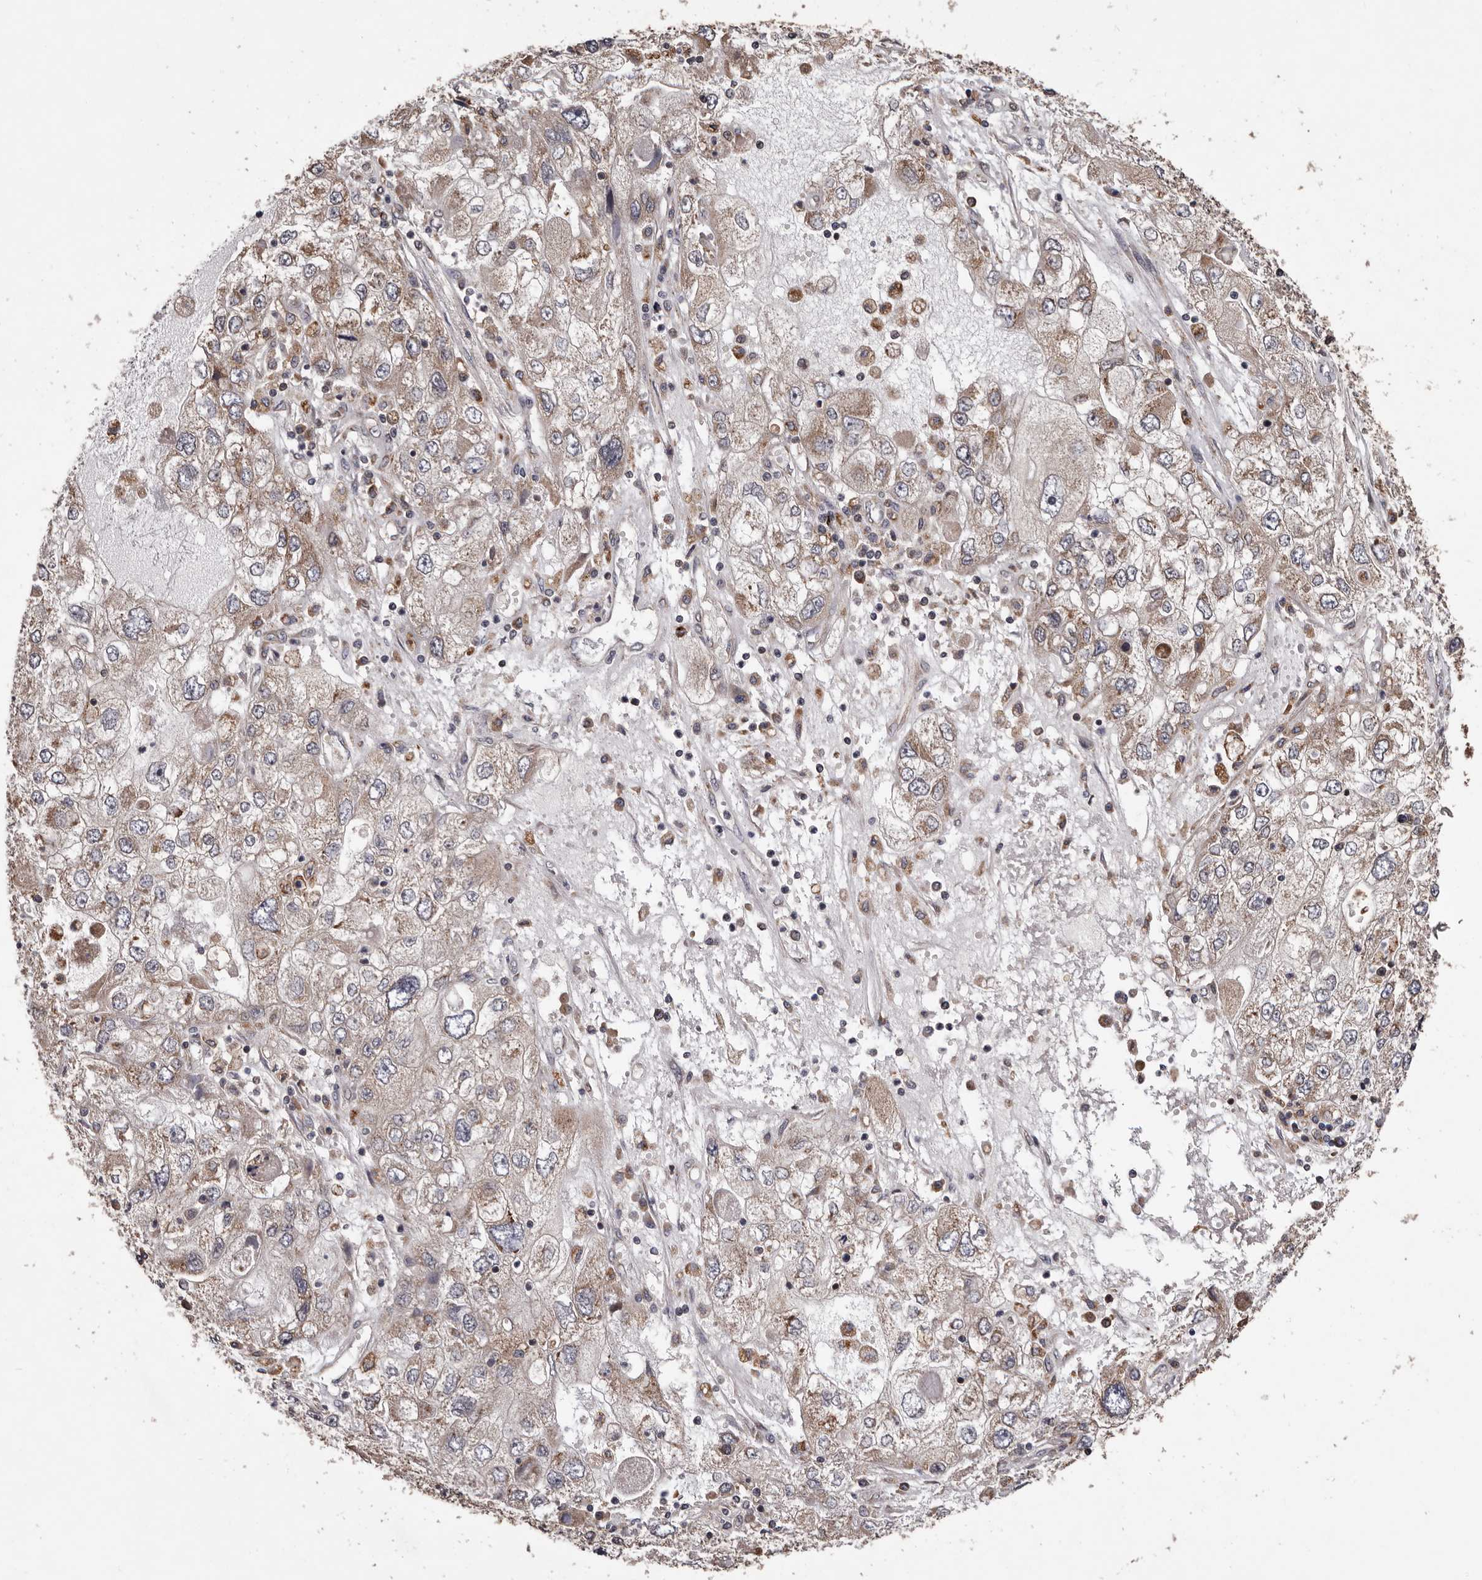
{"staining": {"intensity": "moderate", "quantity": ">75%", "location": "cytoplasmic/membranous"}, "tissue": "endometrial cancer", "cell_type": "Tumor cells", "image_type": "cancer", "snomed": [{"axis": "morphology", "description": "Adenocarcinoma, NOS"}, {"axis": "topography", "description": "Endometrium"}], "caption": "A high-resolution photomicrograph shows IHC staining of endometrial cancer, which demonstrates moderate cytoplasmic/membranous expression in about >75% of tumor cells. The protein is stained brown, and the nuclei are stained in blue (DAB (3,3'-diaminobenzidine) IHC with brightfield microscopy, high magnification).", "gene": "GADD45B", "patient": {"sex": "female", "age": 49}}